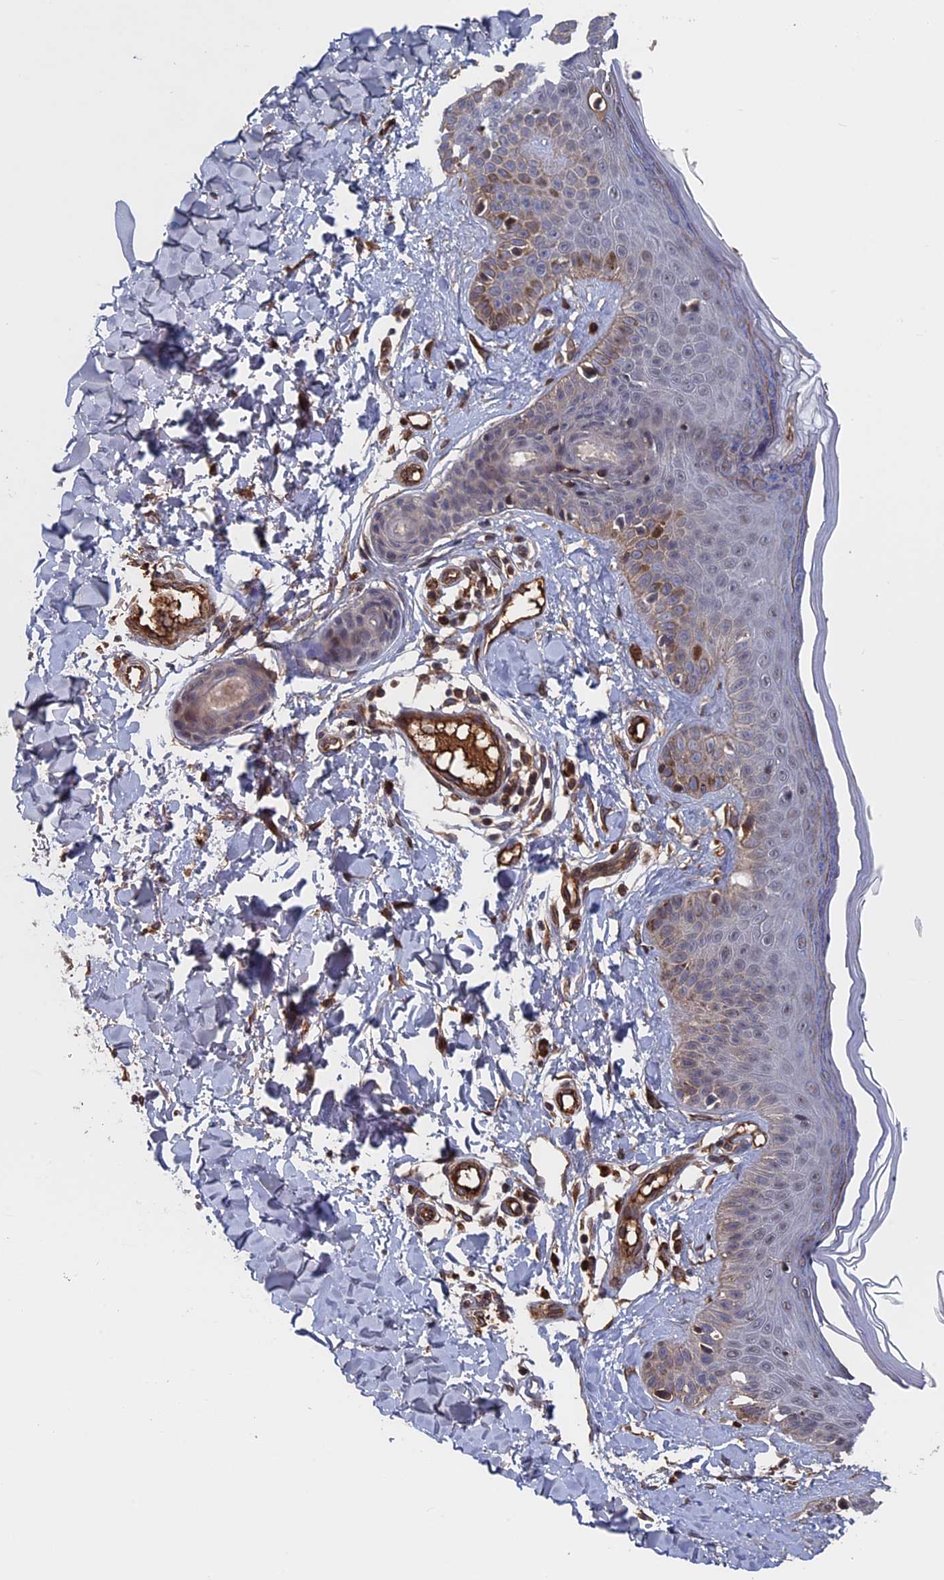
{"staining": {"intensity": "moderate", "quantity": ">75%", "location": "cytoplasmic/membranous"}, "tissue": "skin", "cell_type": "Fibroblasts", "image_type": "normal", "snomed": [{"axis": "morphology", "description": "Normal tissue, NOS"}, {"axis": "topography", "description": "Skin"}], "caption": "This micrograph shows immunohistochemistry staining of unremarkable skin, with medium moderate cytoplasmic/membranous expression in approximately >75% of fibroblasts.", "gene": "RPUSD1", "patient": {"sex": "male", "age": 52}}